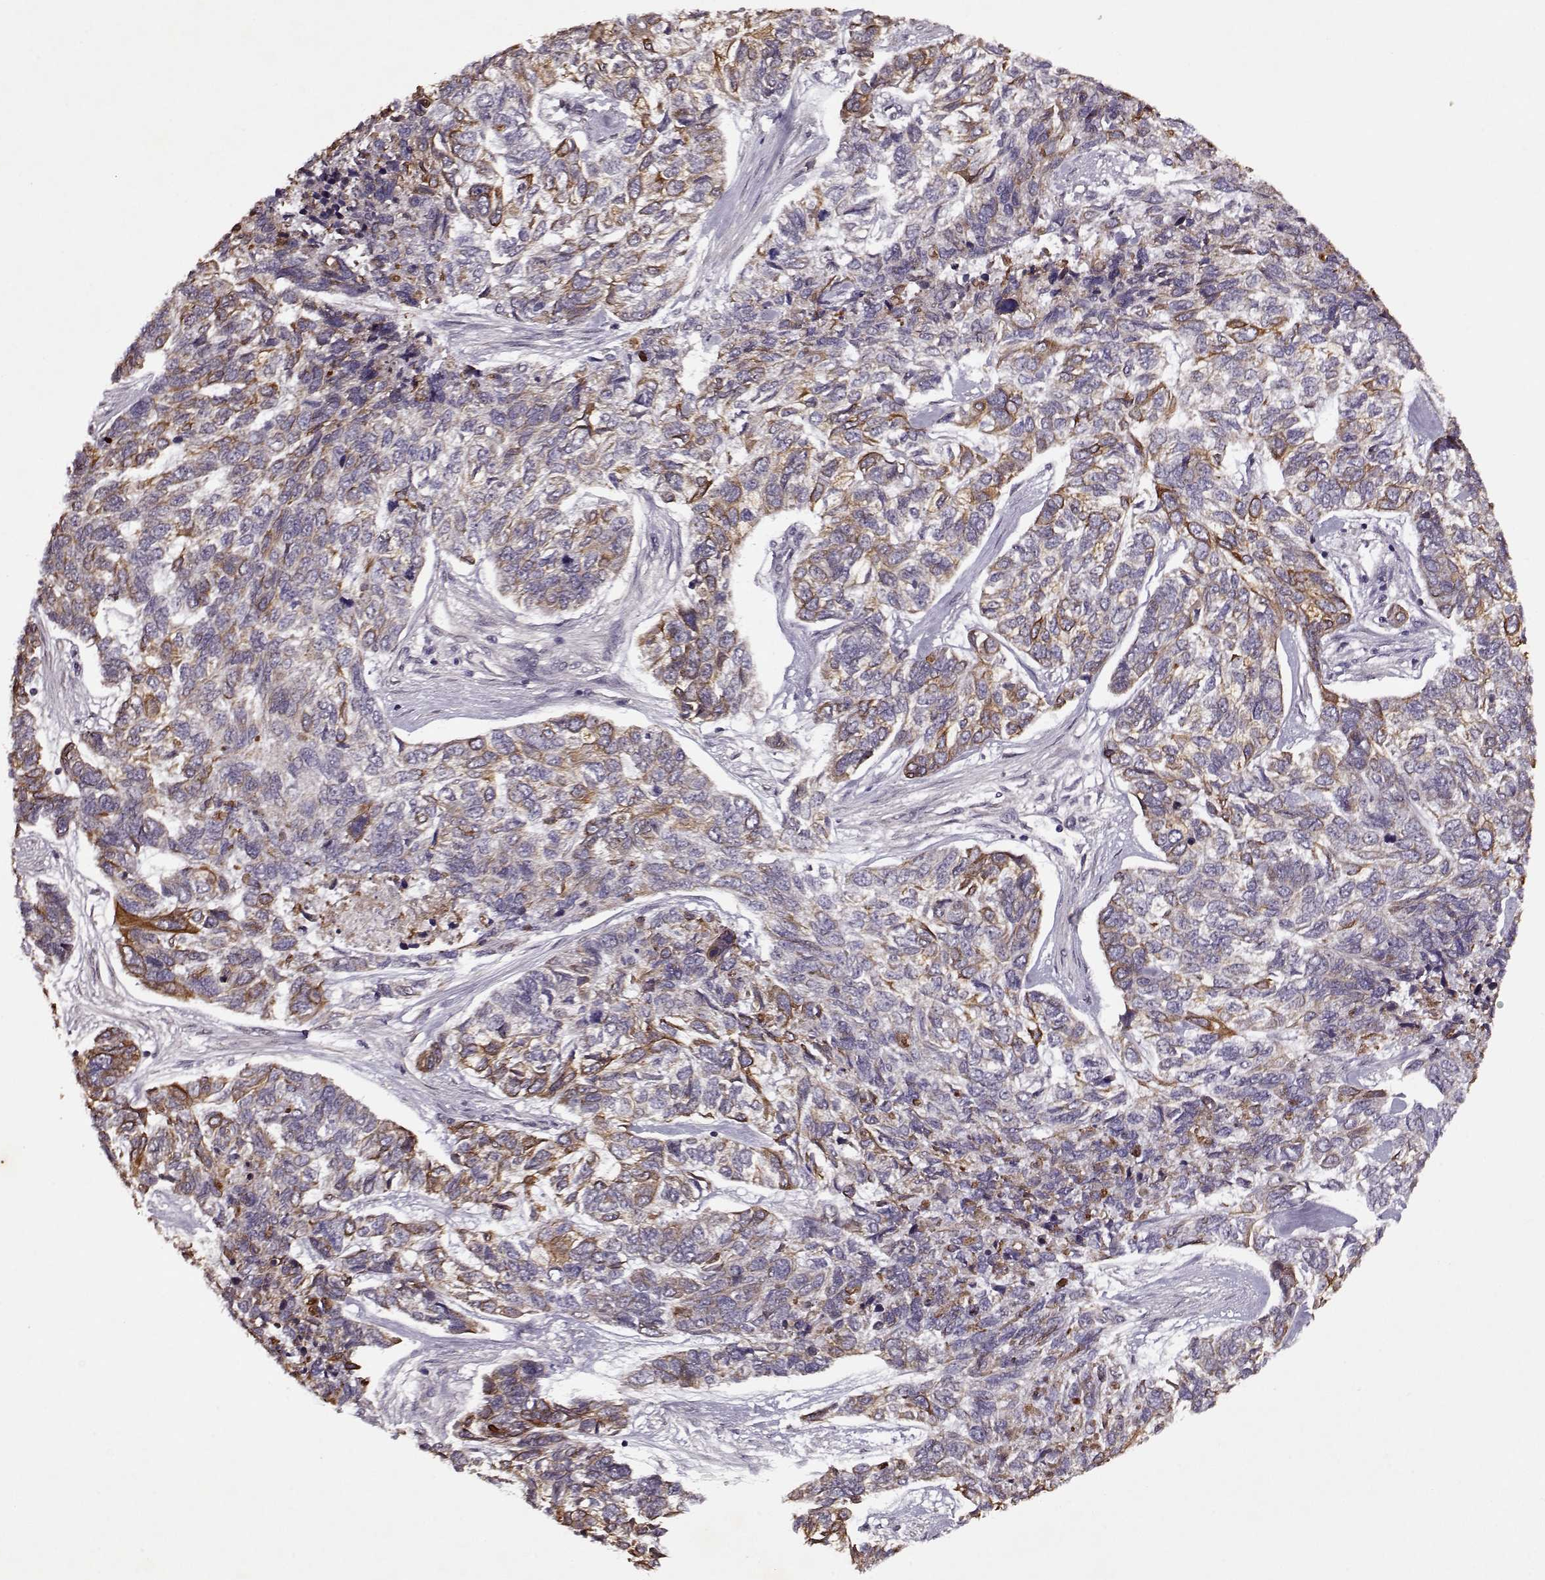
{"staining": {"intensity": "moderate", "quantity": "25%-75%", "location": "cytoplasmic/membranous"}, "tissue": "skin cancer", "cell_type": "Tumor cells", "image_type": "cancer", "snomed": [{"axis": "morphology", "description": "Basal cell carcinoma"}, {"axis": "topography", "description": "Skin"}], "caption": "A brown stain highlights moderate cytoplasmic/membranous positivity of a protein in human skin basal cell carcinoma tumor cells.", "gene": "KRT9", "patient": {"sex": "female", "age": 65}}